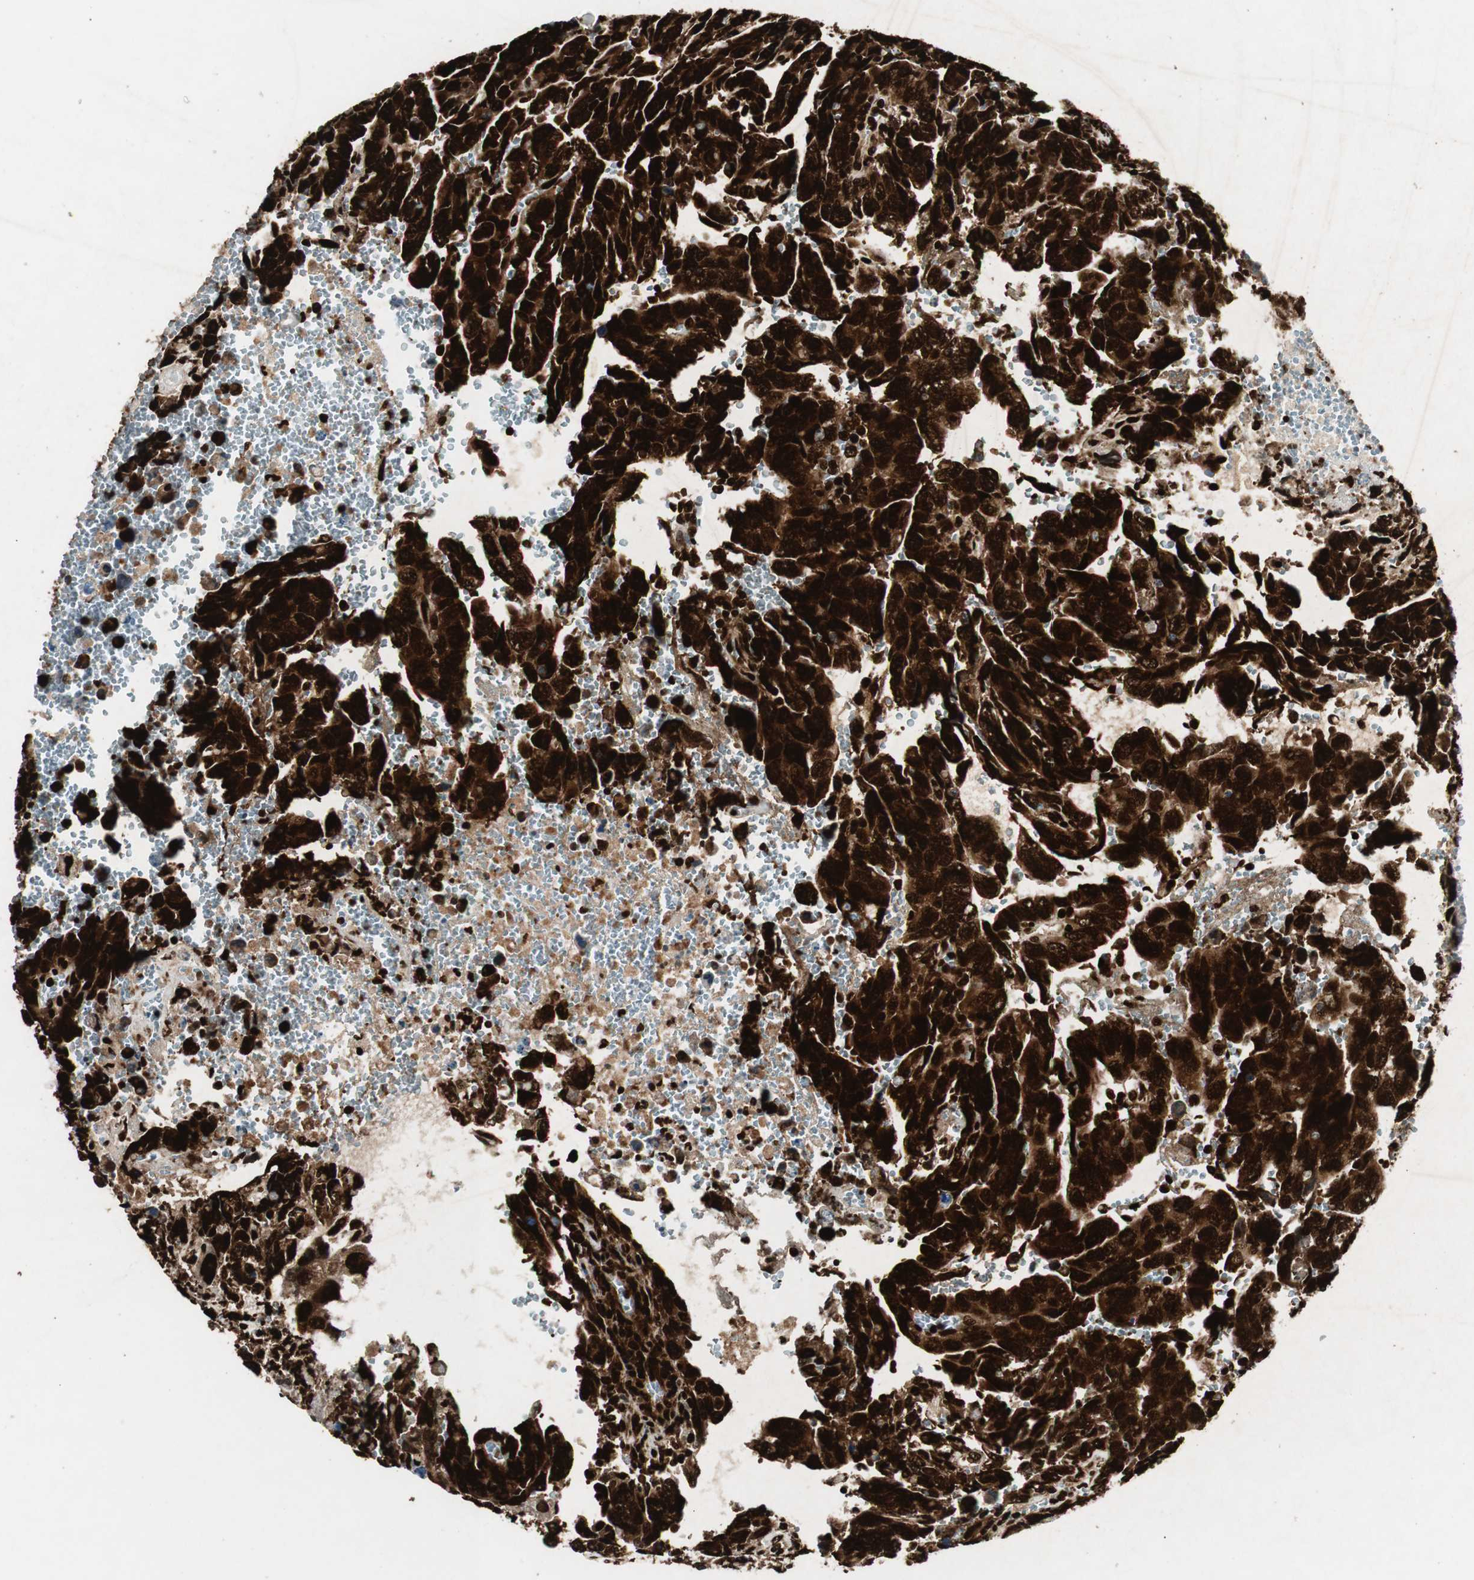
{"staining": {"intensity": "strong", "quantity": ">75%", "location": "cytoplasmic/membranous,nuclear"}, "tissue": "testis cancer", "cell_type": "Tumor cells", "image_type": "cancer", "snomed": [{"axis": "morphology", "description": "Carcinoma, Embryonal, NOS"}, {"axis": "topography", "description": "Testis"}], "caption": "Protein positivity by immunohistochemistry shows strong cytoplasmic/membranous and nuclear expression in approximately >75% of tumor cells in testis embryonal carcinoma. Nuclei are stained in blue.", "gene": "EWSR1", "patient": {"sex": "male", "age": 28}}